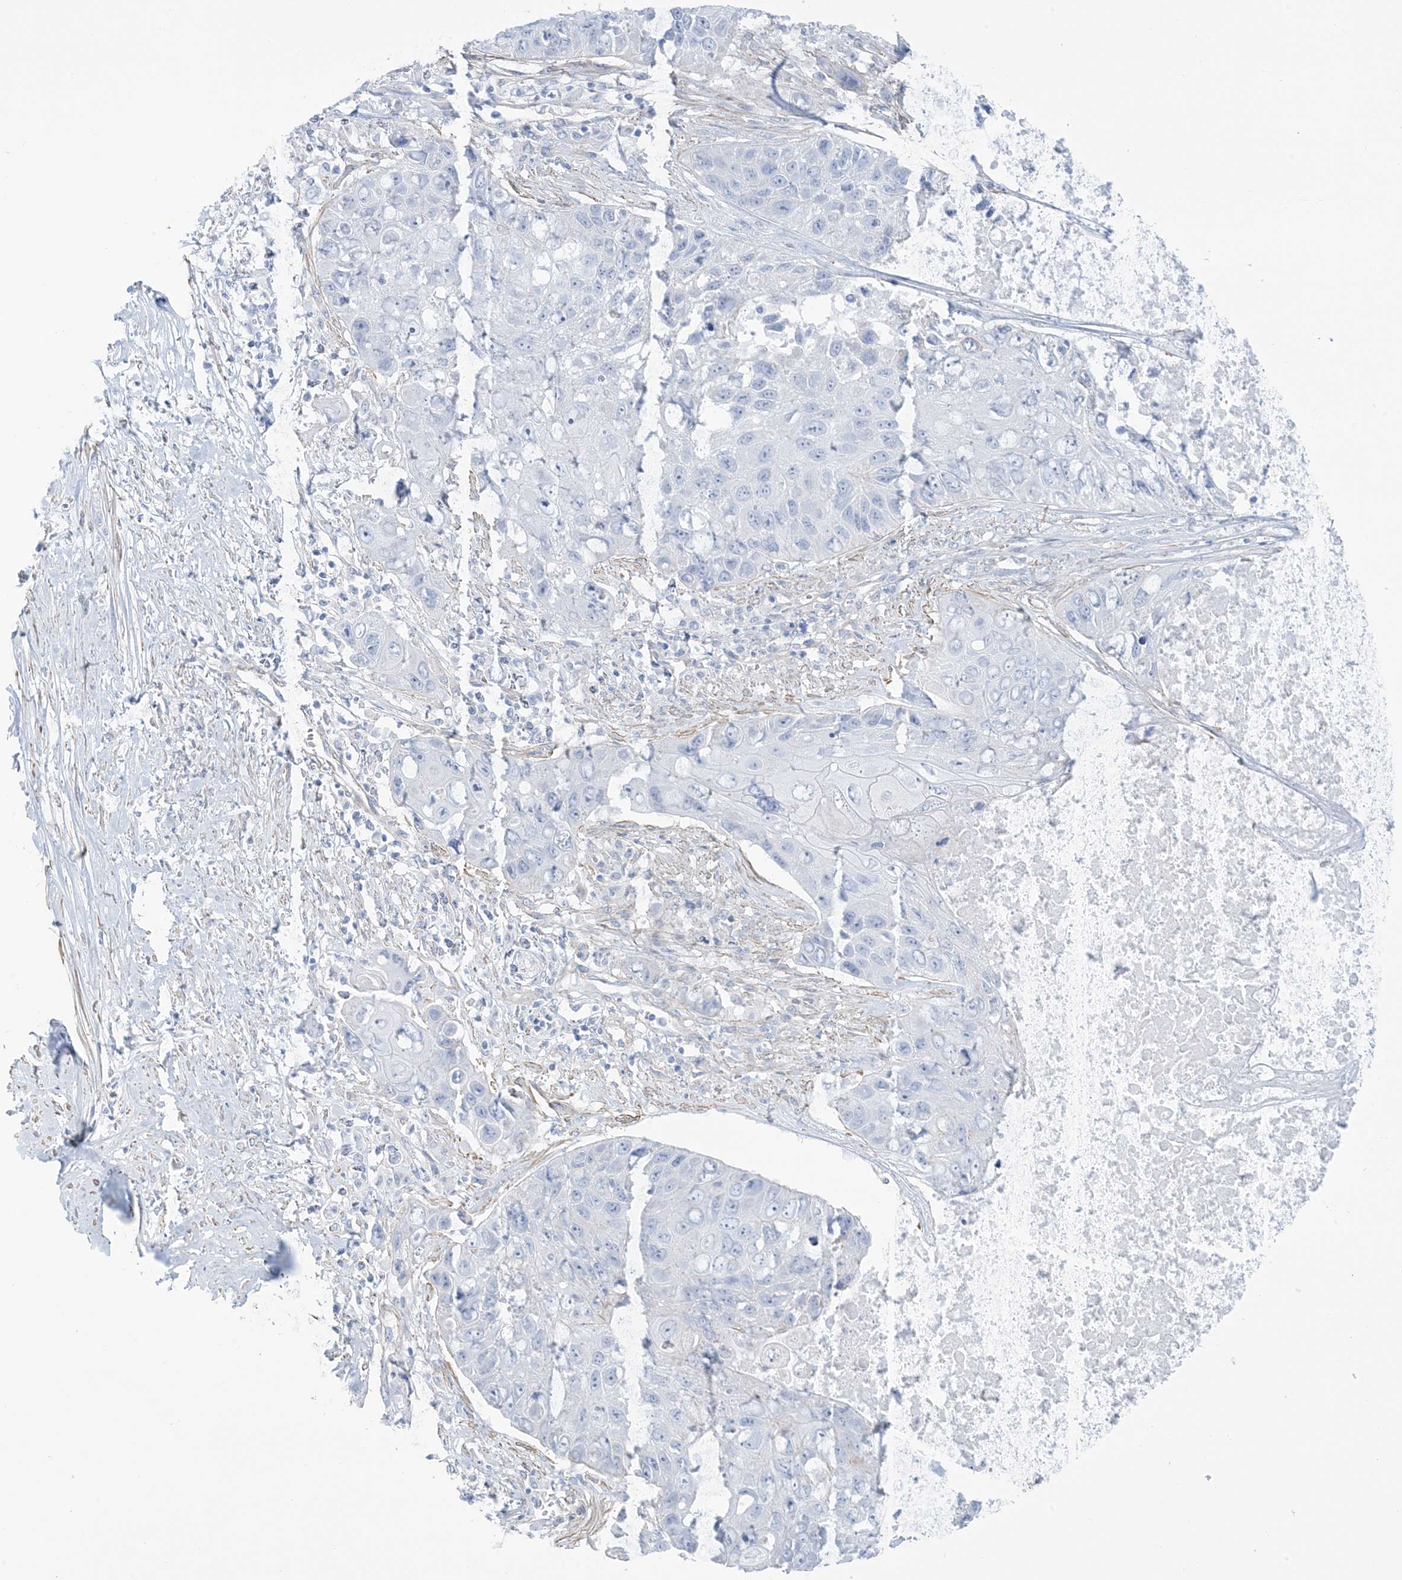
{"staining": {"intensity": "negative", "quantity": "none", "location": "none"}, "tissue": "lung cancer", "cell_type": "Tumor cells", "image_type": "cancer", "snomed": [{"axis": "morphology", "description": "Squamous cell carcinoma, NOS"}, {"axis": "topography", "description": "Lung"}], "caption": "Human squamous cell carcinoma (lung) stained for a protein using immunohistochemistry demonstrates no expression in tumor cells.", "gene": "AGXT", "patient": {"sex": "male", "age": 61}}